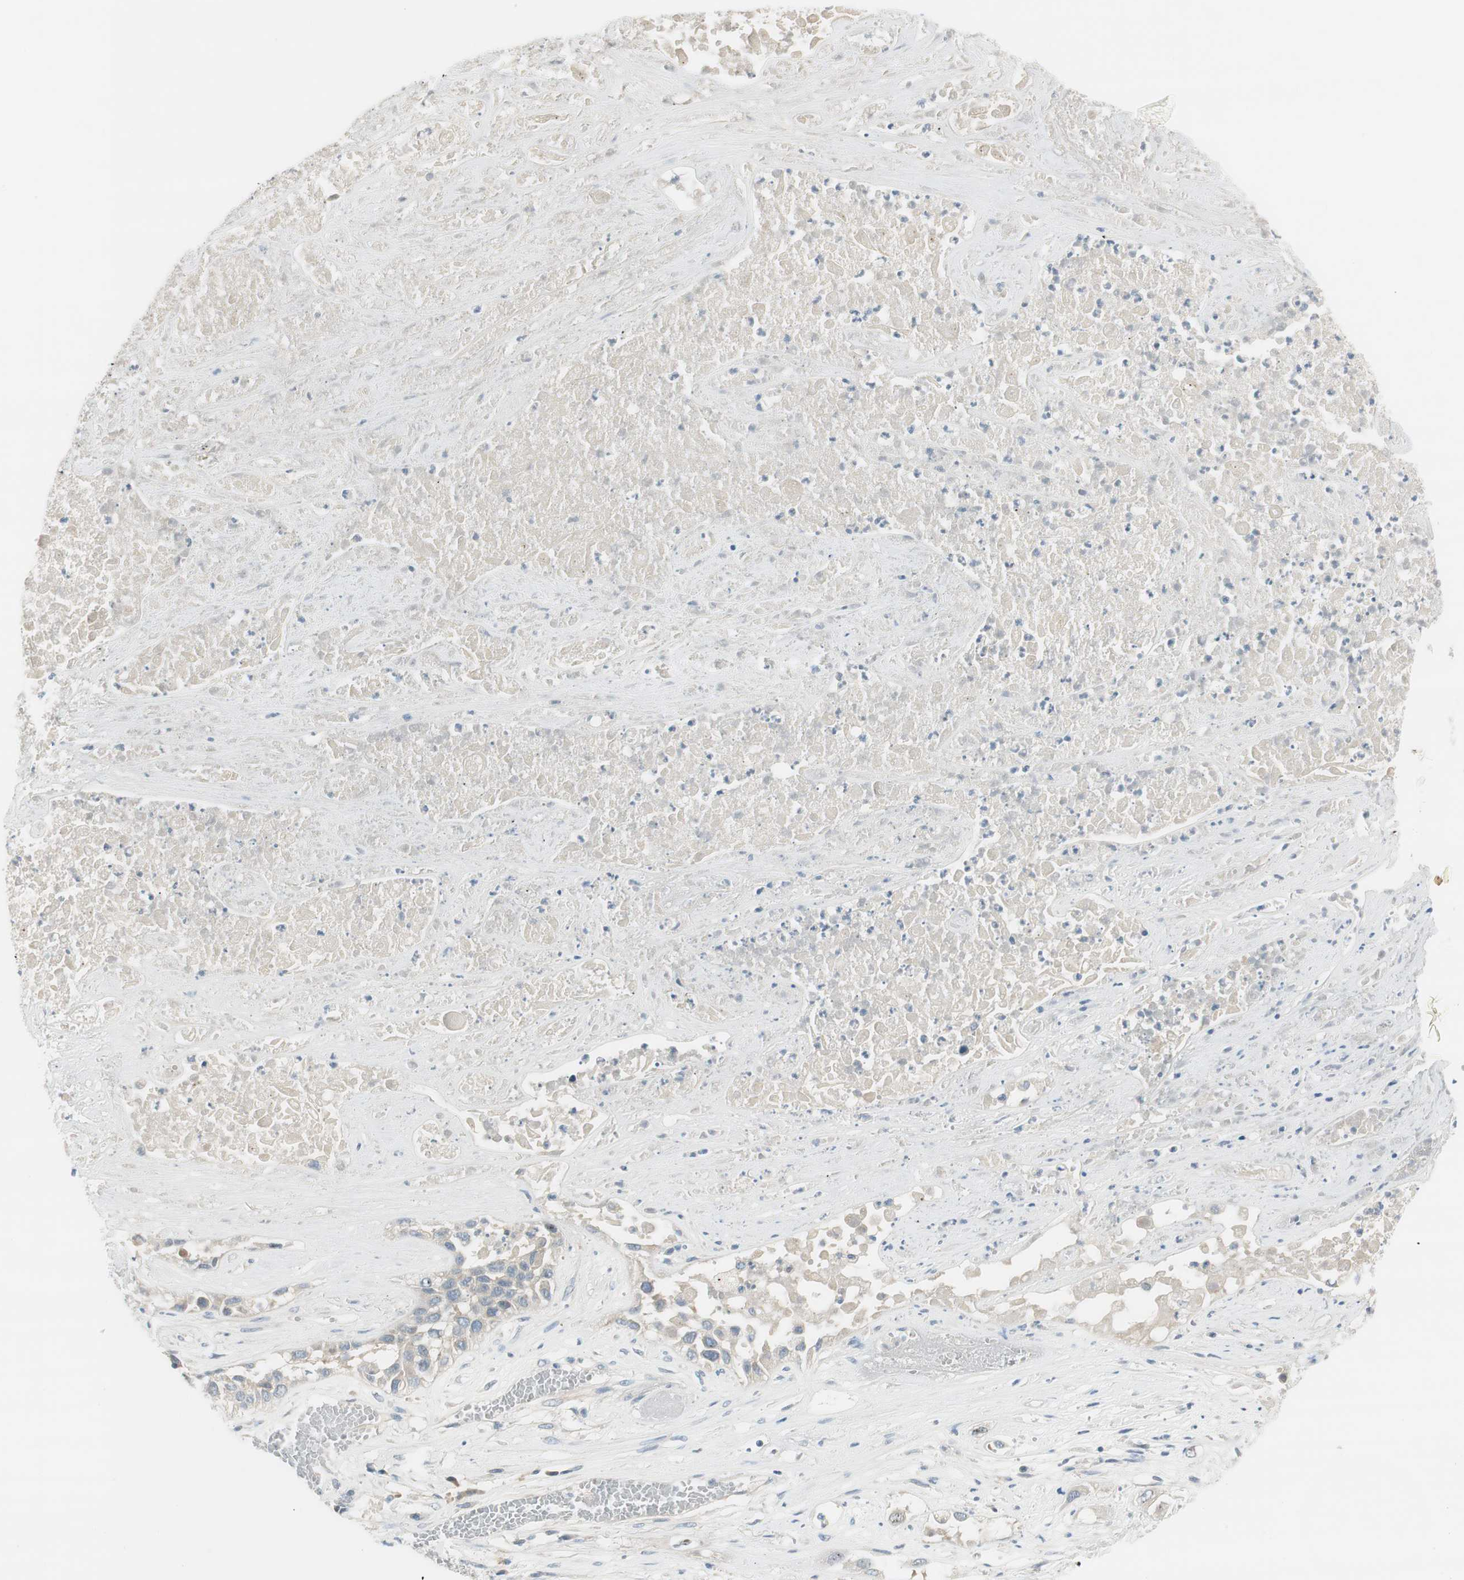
{"staining": {"intensity": "negative", "quantity": "none", "location": "none"}, "tissue": "lung cancer", "cell_type": "Tumor cells", "image_type": "cancer", "snomed": [{"axis": "morphology", "description": "Squamous cell carcinoma, NOS"}, {"axis": "topography", "description": "Lung"}], "caption": "An immunohistochemistry (IHC) micrograph of lung cancer is shown. There is no staining in tumor cells of lung cancer. Nuclei are stained in blue.", "gene": "TACR3", "patient": {"sex": "male", "age": 71}}